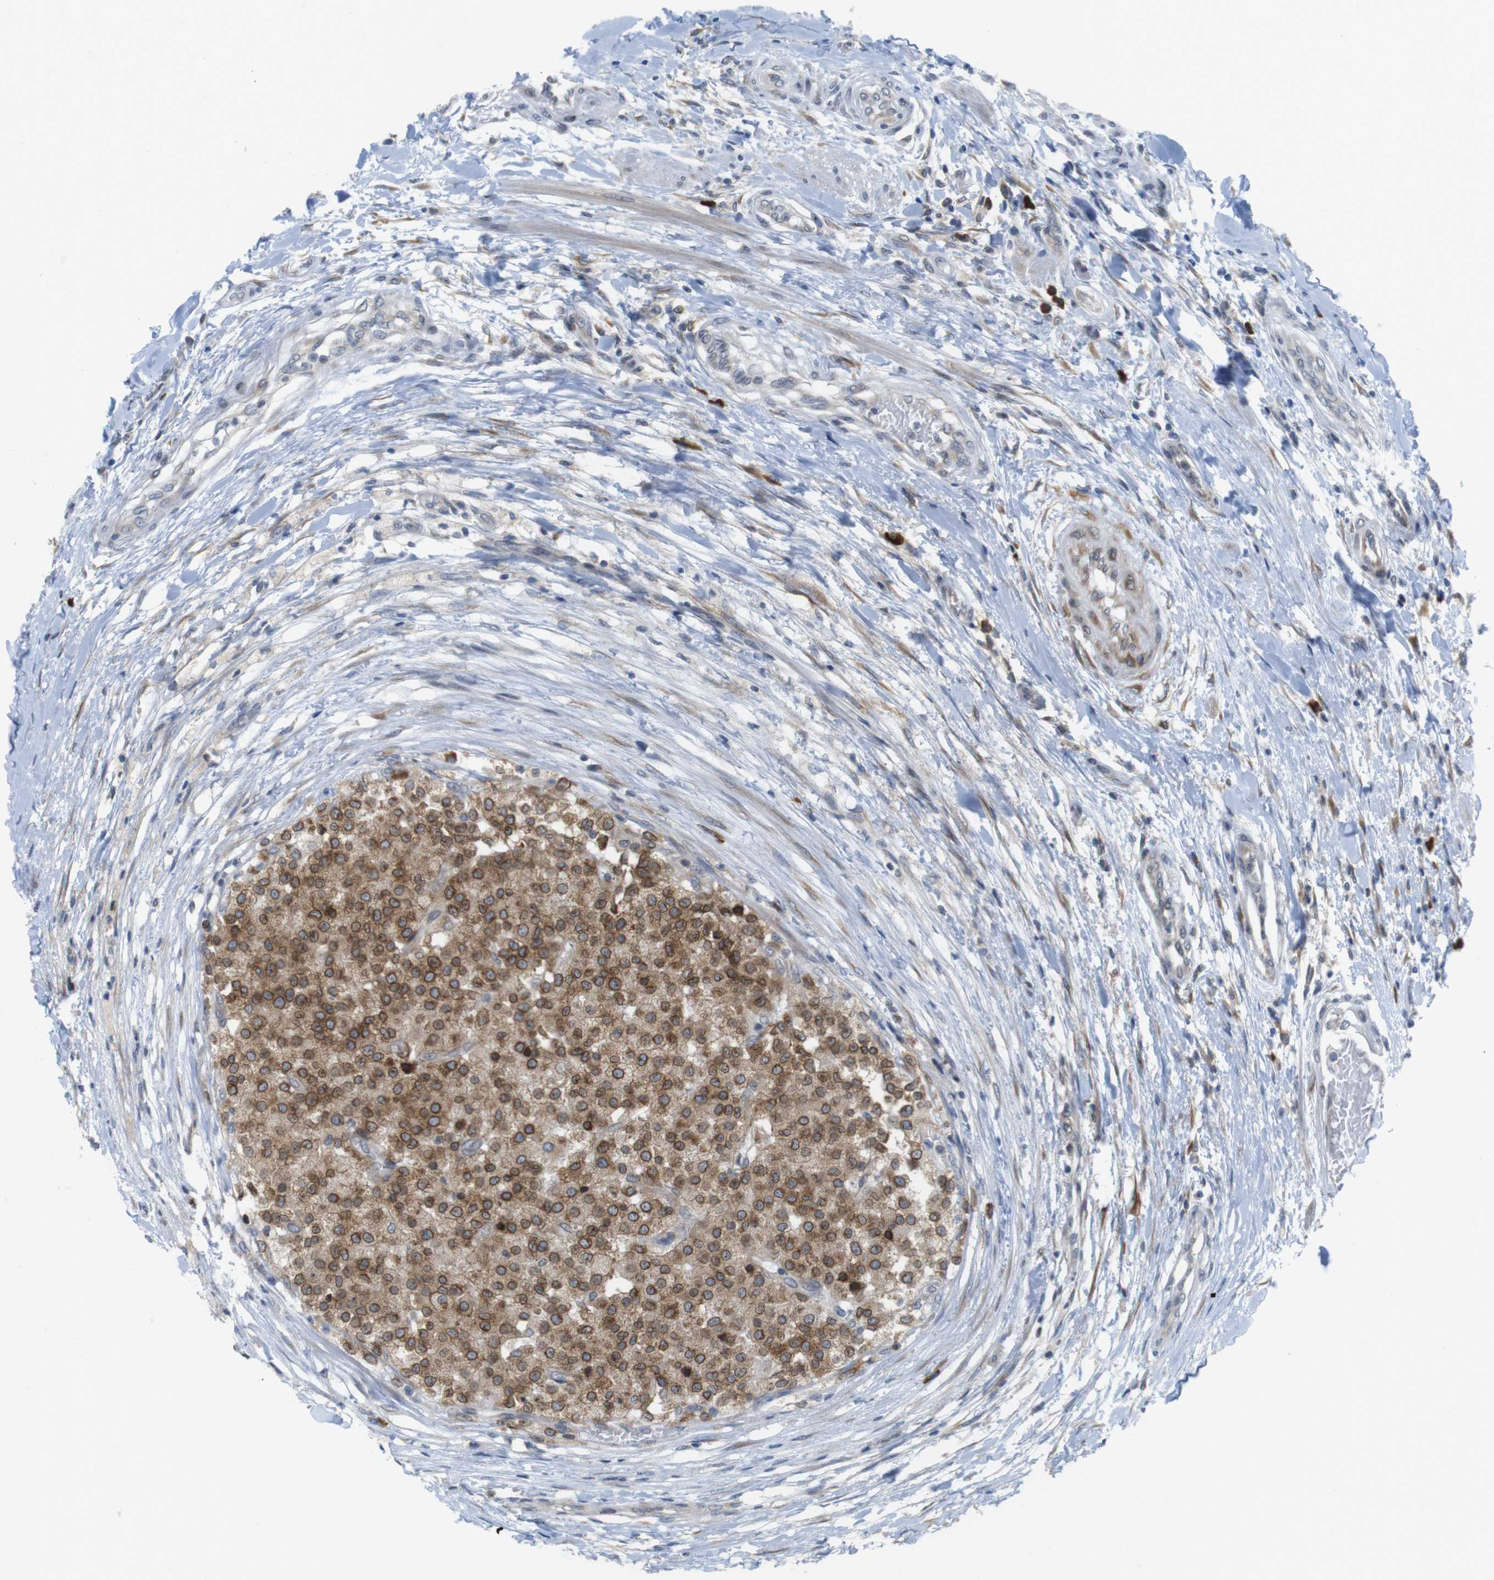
{"staining": {"intensity": "moderate", "quantity": ">75%", "location": "cytoplasmic/membranous"}, "tissue": "testis cancer", "cell_type": "Tumor cells", "image_type": "cancer", "snomed": [{"axis": "morphology", "description": "Seminoma, NOS"}, {"axis": "topography", "description": "Testis"}], "caption": "Testis cancer (seminoma) tissue shows moderate cytoplasmic/membranous staining in about >75% of tumor cells The protein is shown in brown color, while the nuclei are stained blue.", "gene": "ERGIC3", "patient": {"sex": "male", "age": 59}}